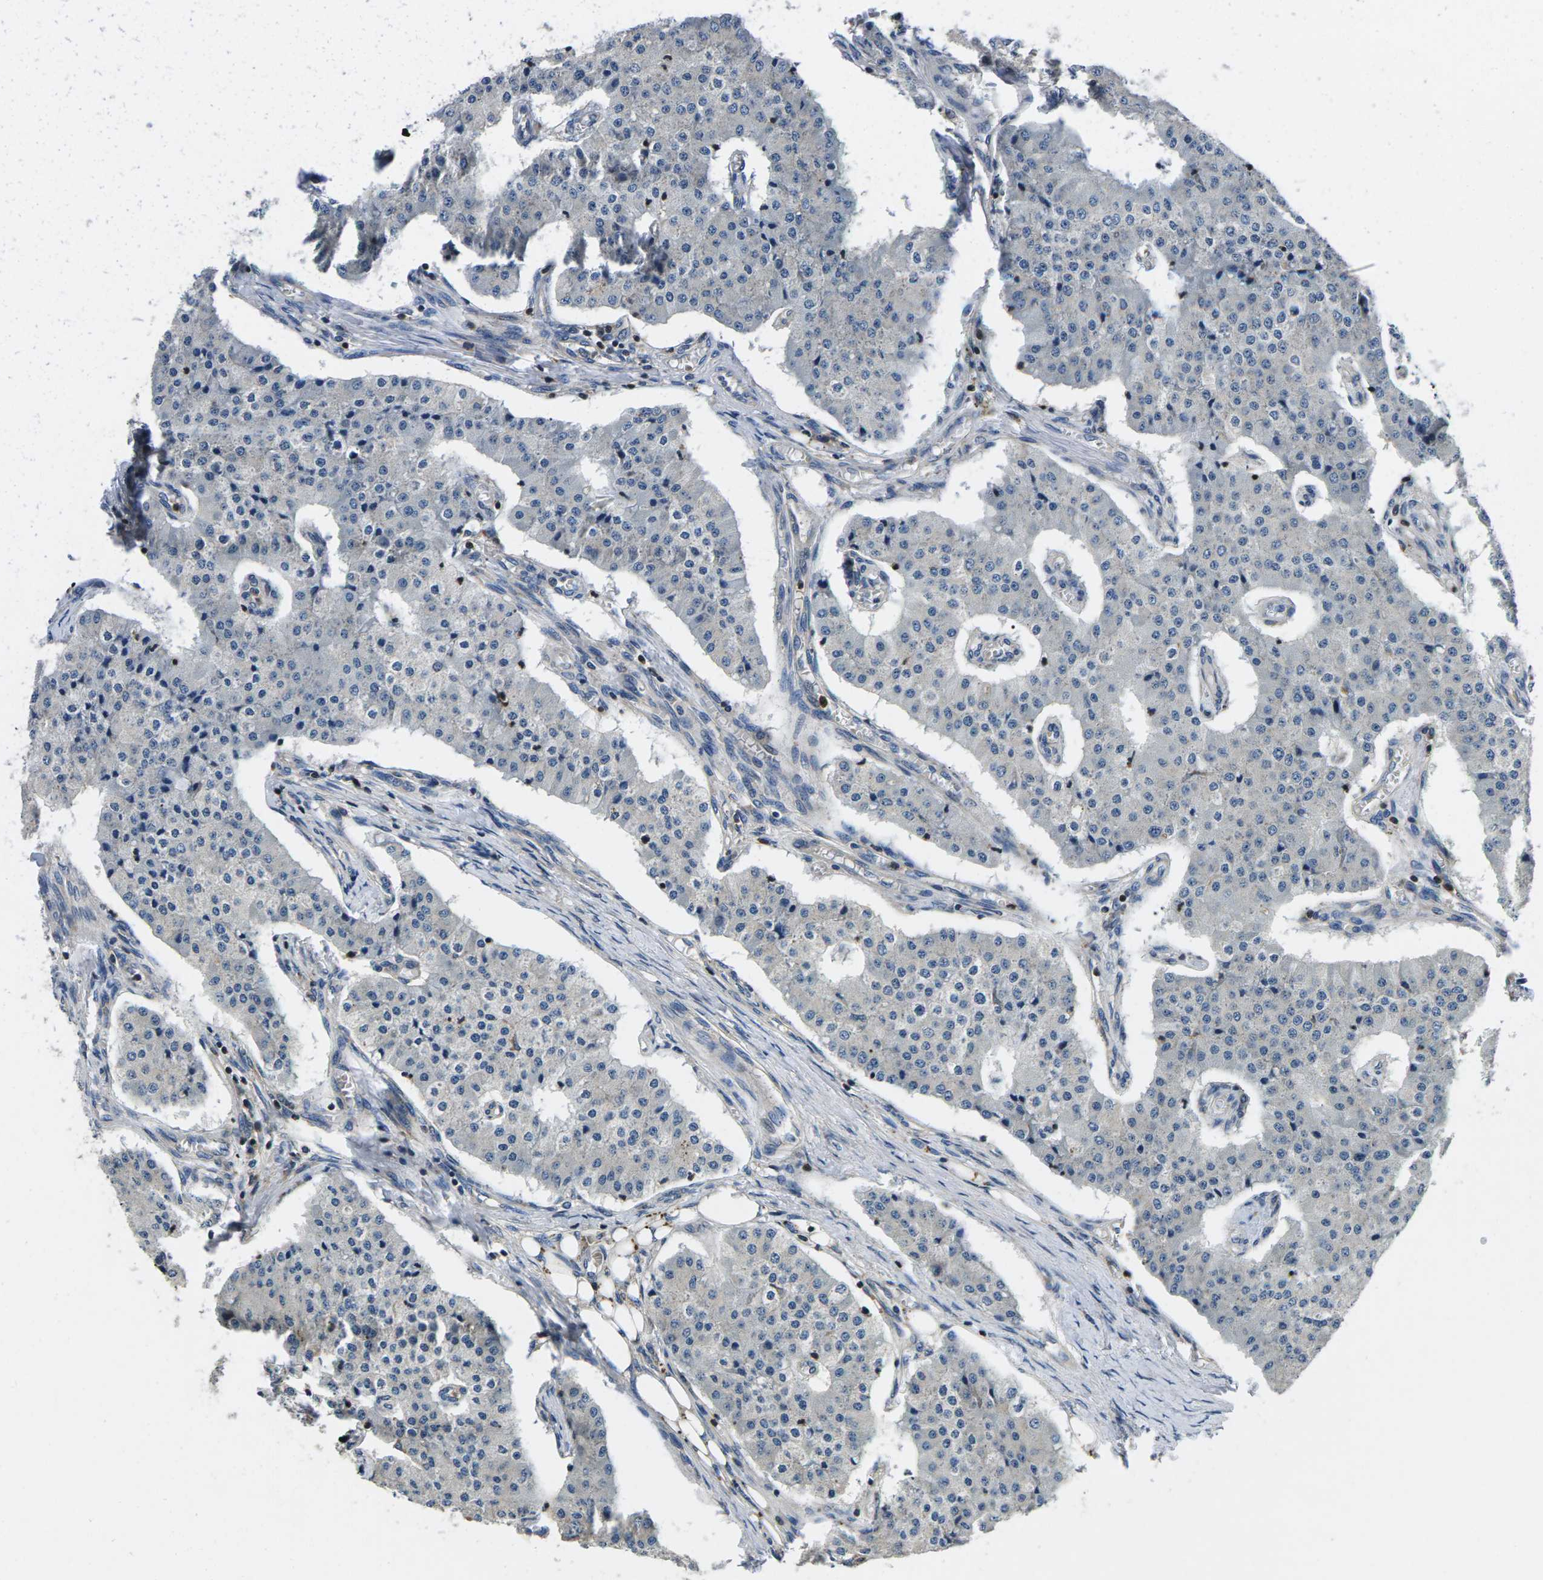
{"staining": {"intensity": "negative", "quantity": "none", "location": "none"}, "tissue": "carcinoid", "cell_type": "Tumor cells", "image_type": "cancer", "snomed": [{"axis": "morphology", "description": "Carcinoid, malignant, NOS"}, {"axis": "topography", "description": "Colon"}], "caption": "DAB immunohistochemical staining of human carcinoid reveals no significant staining in tumor cells. (DAB (3,3'-diaminobenzidine) immunohistochemistry (IHC) visualized using brightfield microscopy, high magnification).", "gene": "PLCE1", "patient": {"sex": "female", "age": 52}}